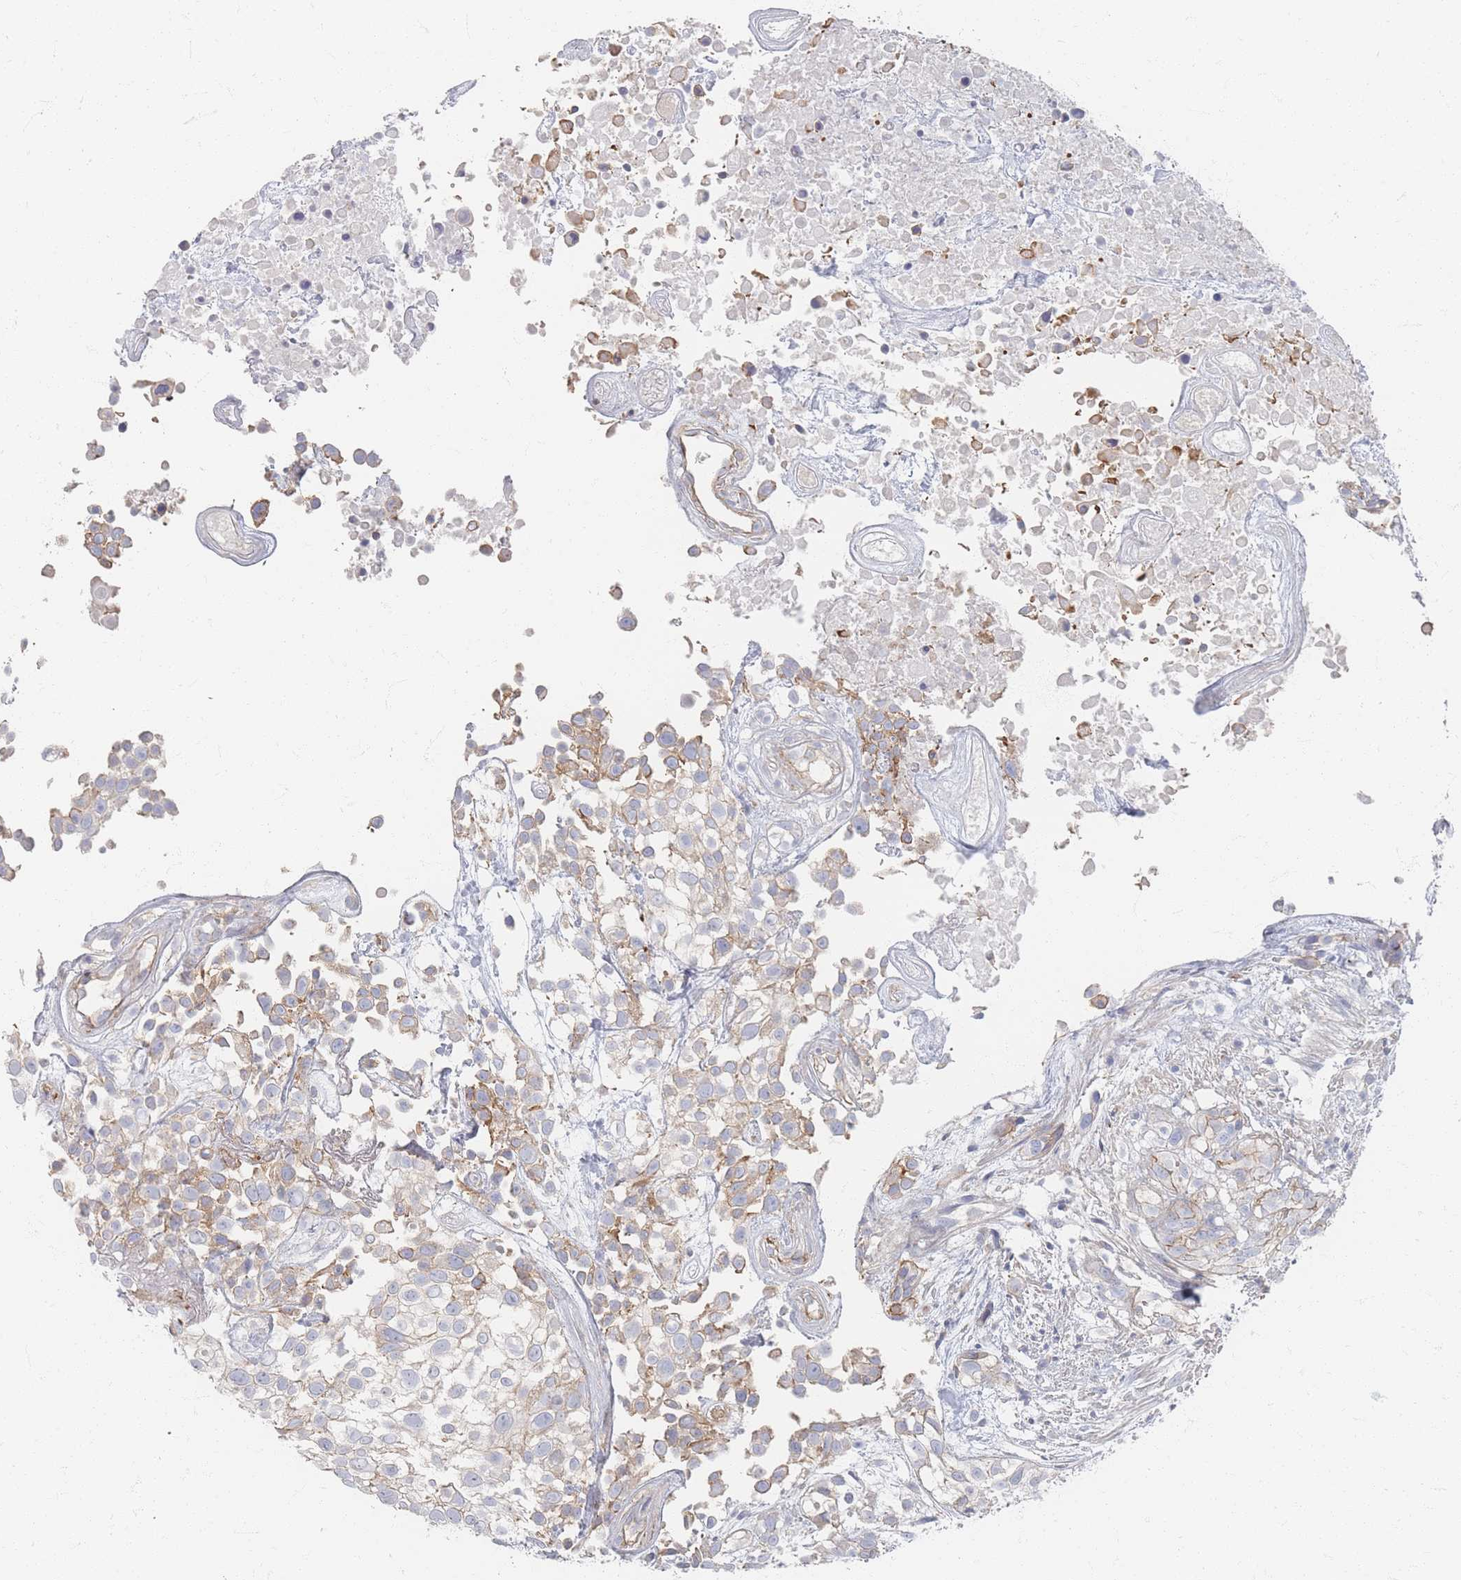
{"staining": {"intensity": "weak", "quantity": "<25%", "location": "cytoplasmic/membranous"}, "tissue": "urothelial cancer", "cell_type": "Tumor cells", "image_type": "cancer", "snomed": [{"axis": "morphology", "description": "Urothelial carcinoma, High grade"}, {"axis": "topography", "description": "Urinary bladder"}], "caption": "High power microscopy histopathology image of an immunohistochemistry micrograph of urothelial carcinoma (high-grade), revealing no significant staining in tumor cells.", "gene": "GNB1", "patient": {"sex": "male", "age": 56}}